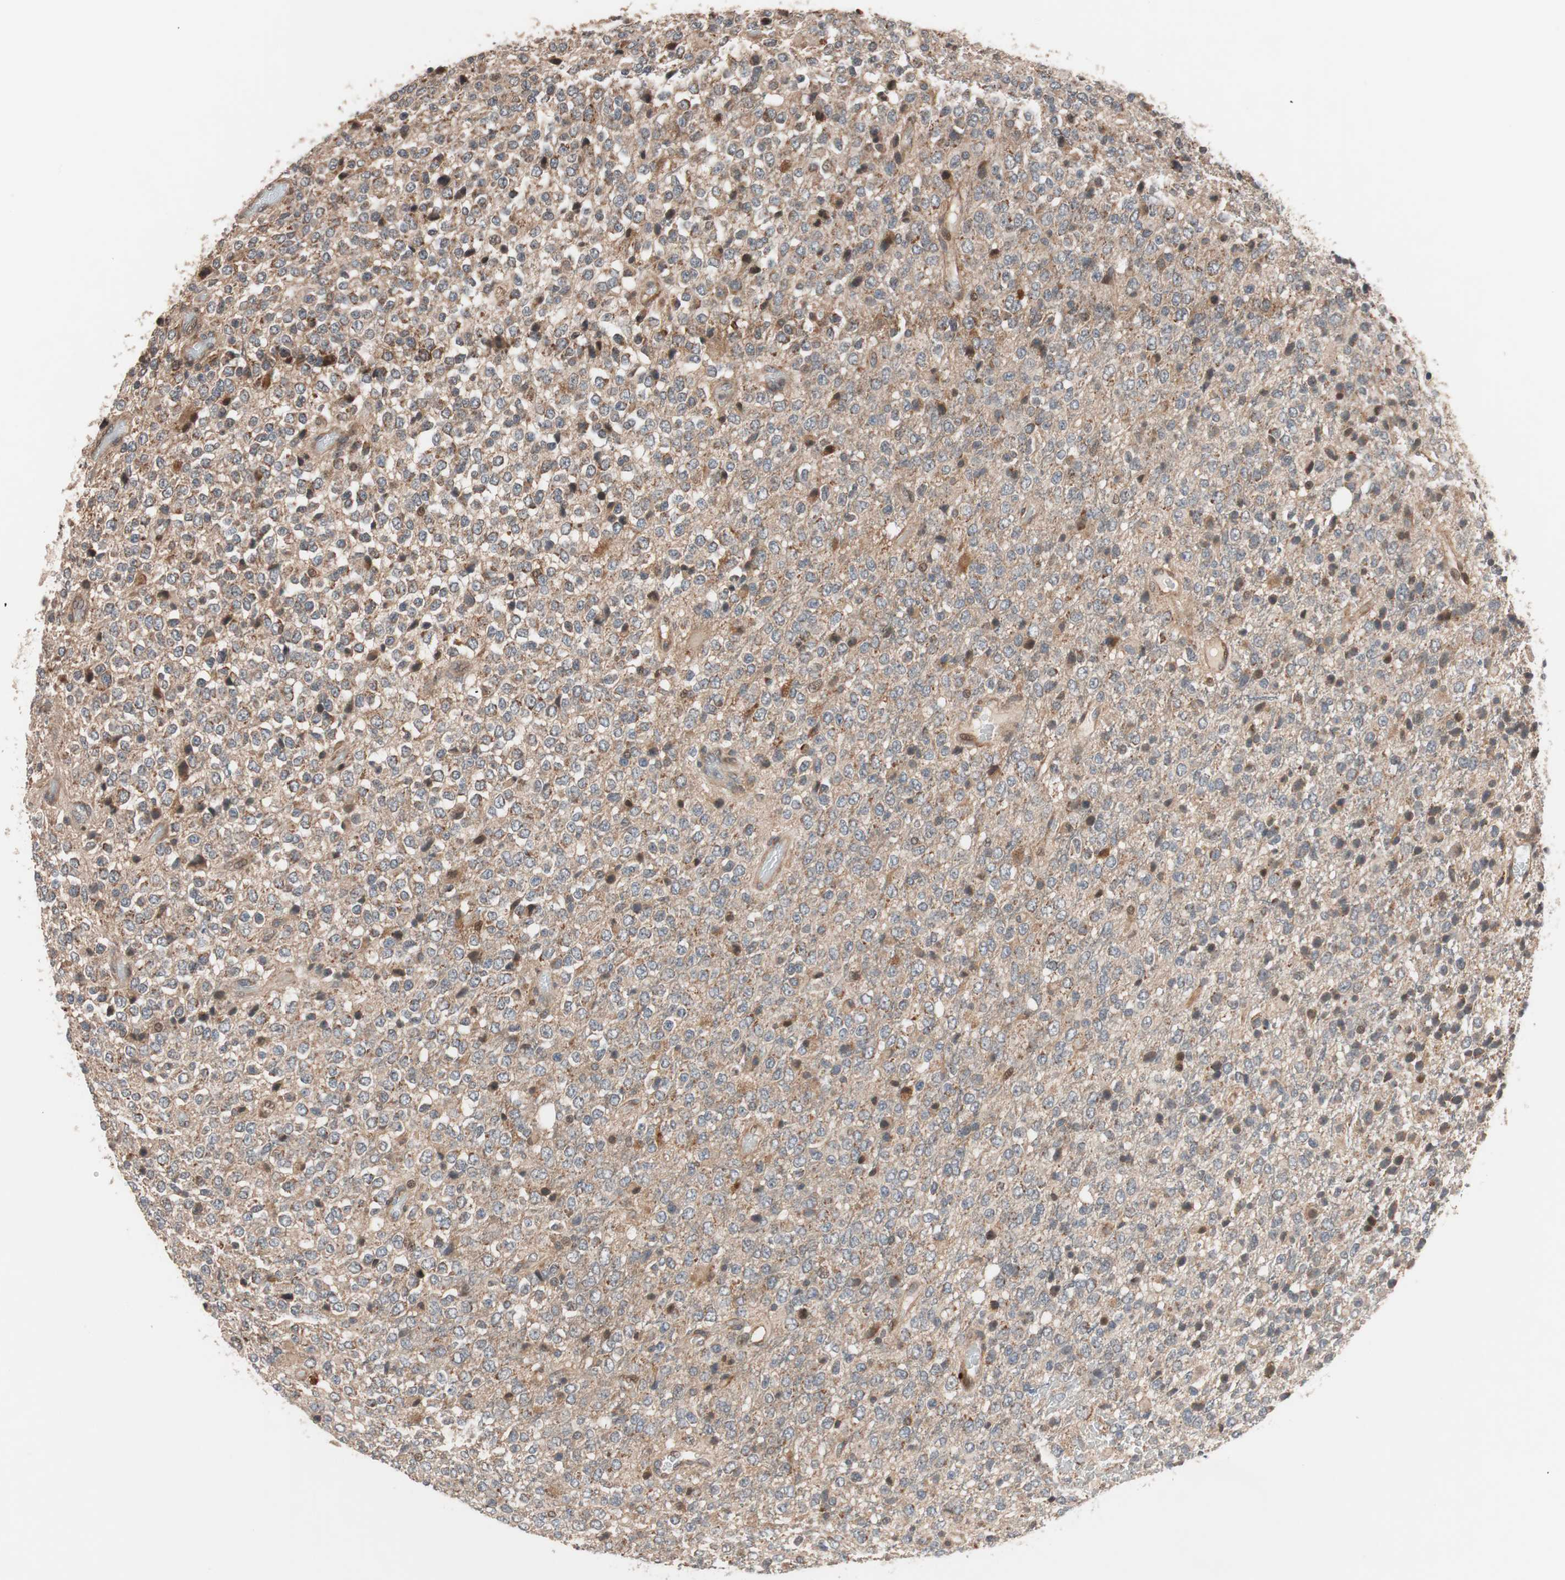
{"staining": {"intensity": "moderate", "quantity": ">75%", "location": "cytoplasmic/membranous"}, "tissue": "glioma", "cell_type": "Tumor cells", "image_type": "cancer", "snomed": [{"axis": "morphology", "description": "Glioma, malignant, High grade"}, {"axis": "topography", "description": "pancreas cauda"}], "caption": "An image showing moderate cytoplasmic/membranous positivity in approximately >75% of tumor cells in glioma, as visualized by brown immunohistochemical staining.", "gene": "NF2", "patient": {"sex": "male", "age": 60}}